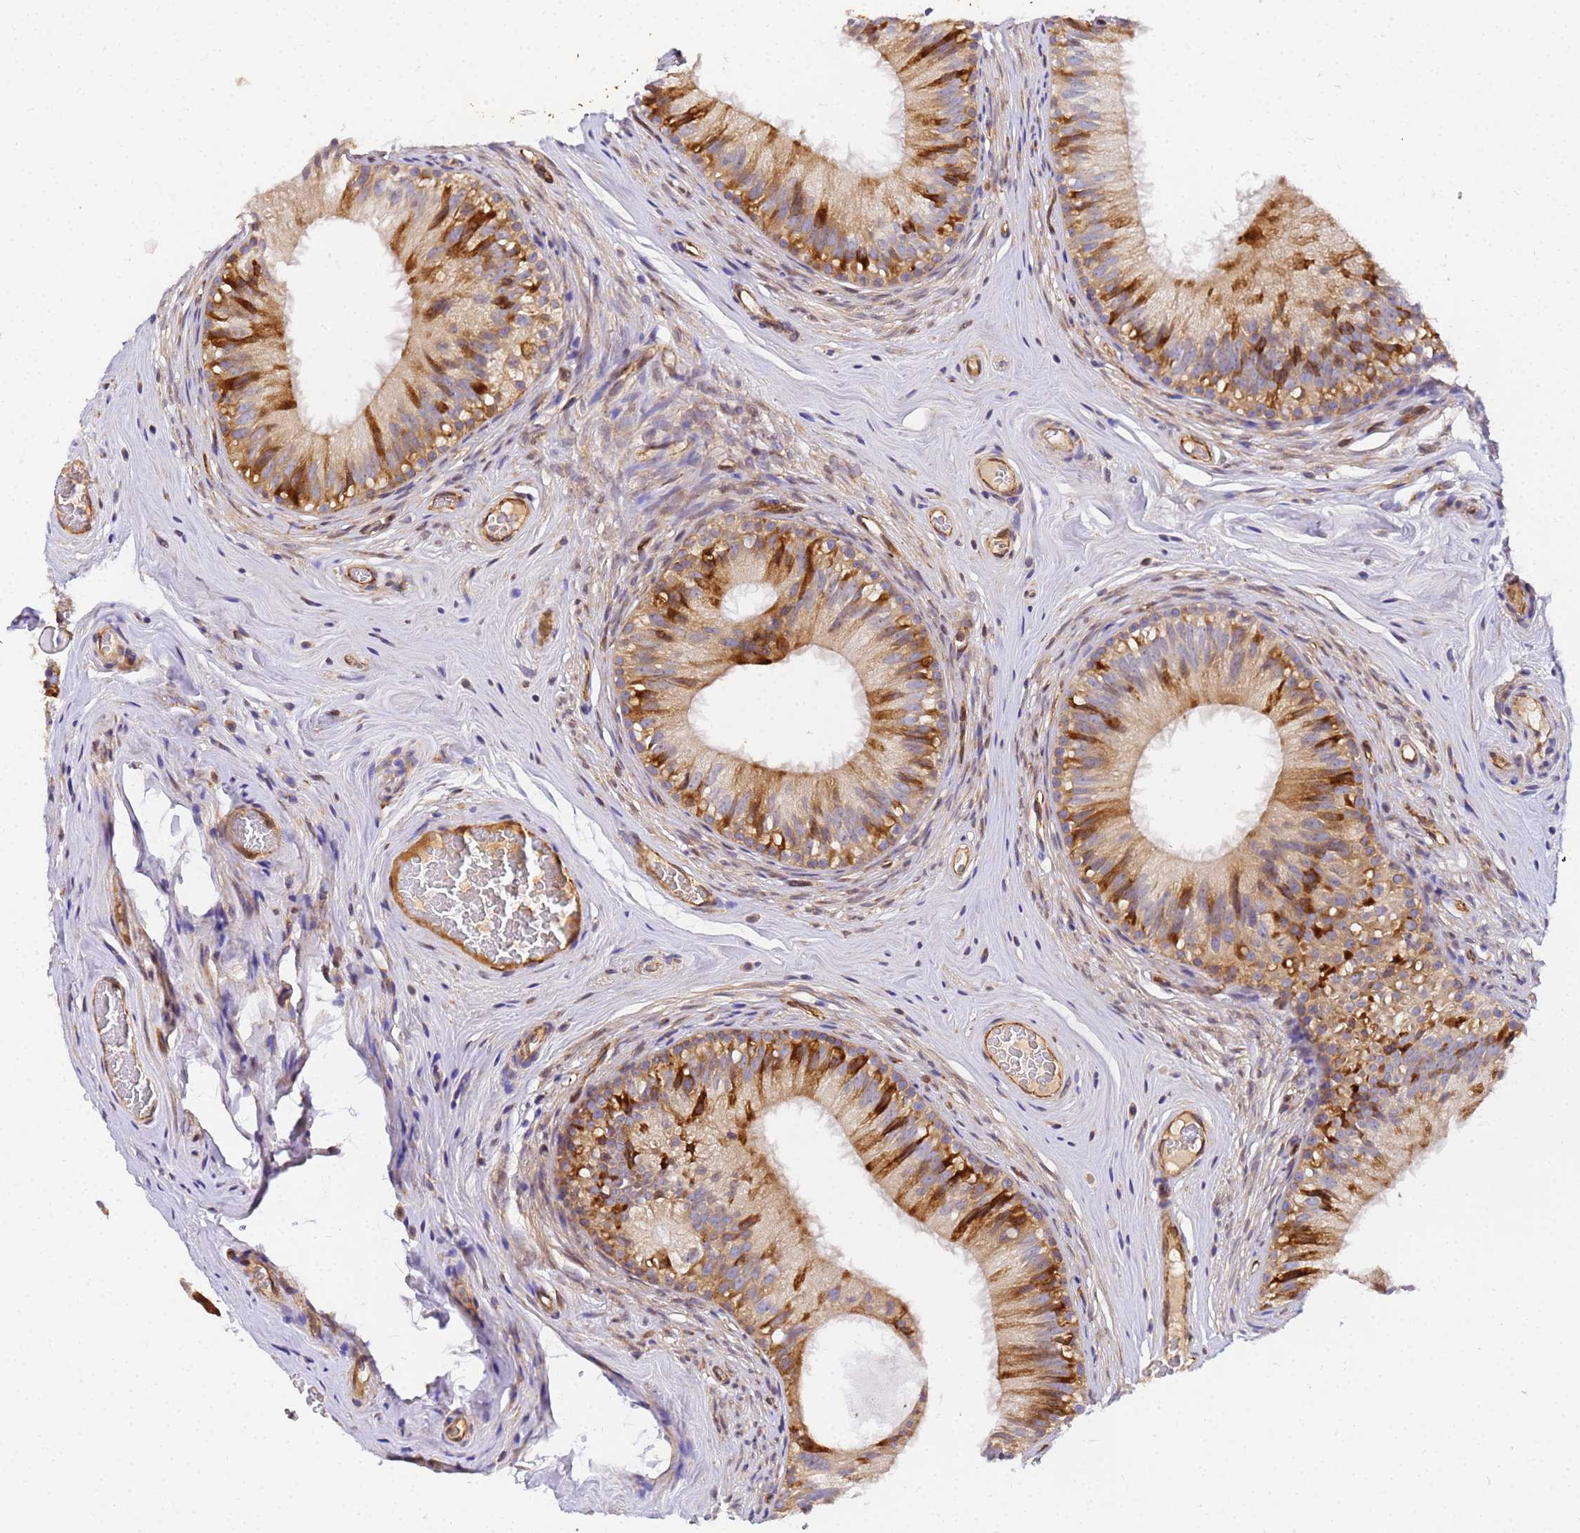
{"staining": {"intensity": "strong", "quantity": "25%-75%", "location": "cytoplasmic/membranous"}, "tissue": "epididymis", "cell_type": "Glandular cells", "image_type": "normal", "snomed": [{"axis": "morphology", "description": "Normal tissue, NOS"}, {"axis": "topography", "description": "Epididymis"}], "caption": "Epididymis stained with DAB (3,3'-diaminobenzidine) immunohistochemistry displays high levels of strong cytoplasmic/membranous staining in approximately 25%-75% of glandular cells.", "gene": "POM121C", "patient": {"sex": "male", "age": 45}}